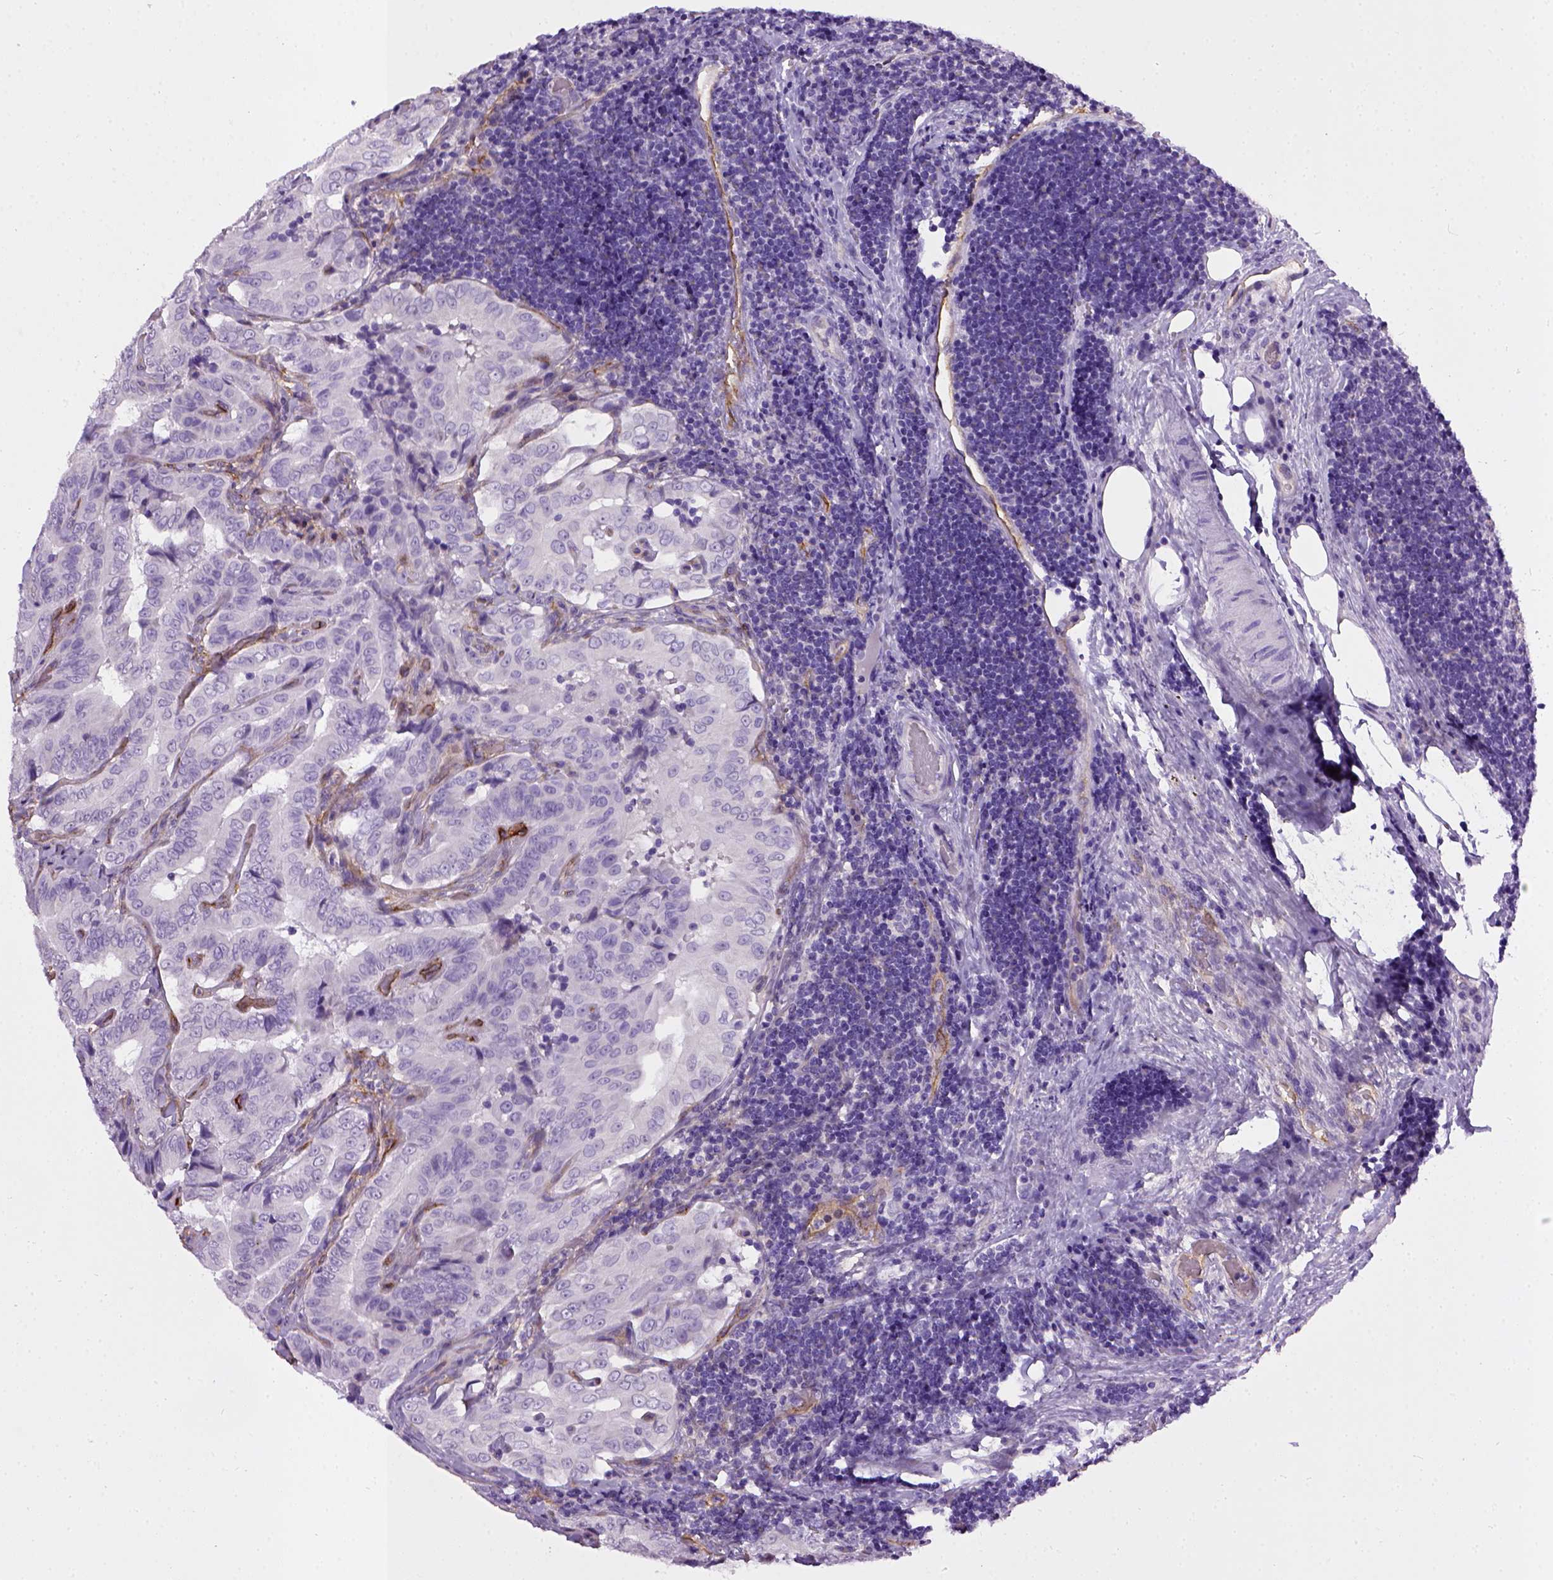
{"staining": {"intensity": "negative", "quantity": "none", "location": "none"}, "tissue": "thyroid cancer", "cell_type": "Tumor cells", "image_type": "cancer", "snomed": [{"axis": "morphology", "description": "Papillary adenocarcinoma, NOS"}, {"axis": "topography", "description": "Thyroid gland"}], "caption": "This is an IHC histopathology image of human papillary adenocarcinoma (thyroid). There is no expression in tumor cells.", "gene": "ENG", "patient": {"sex": "male", "age": 61}}